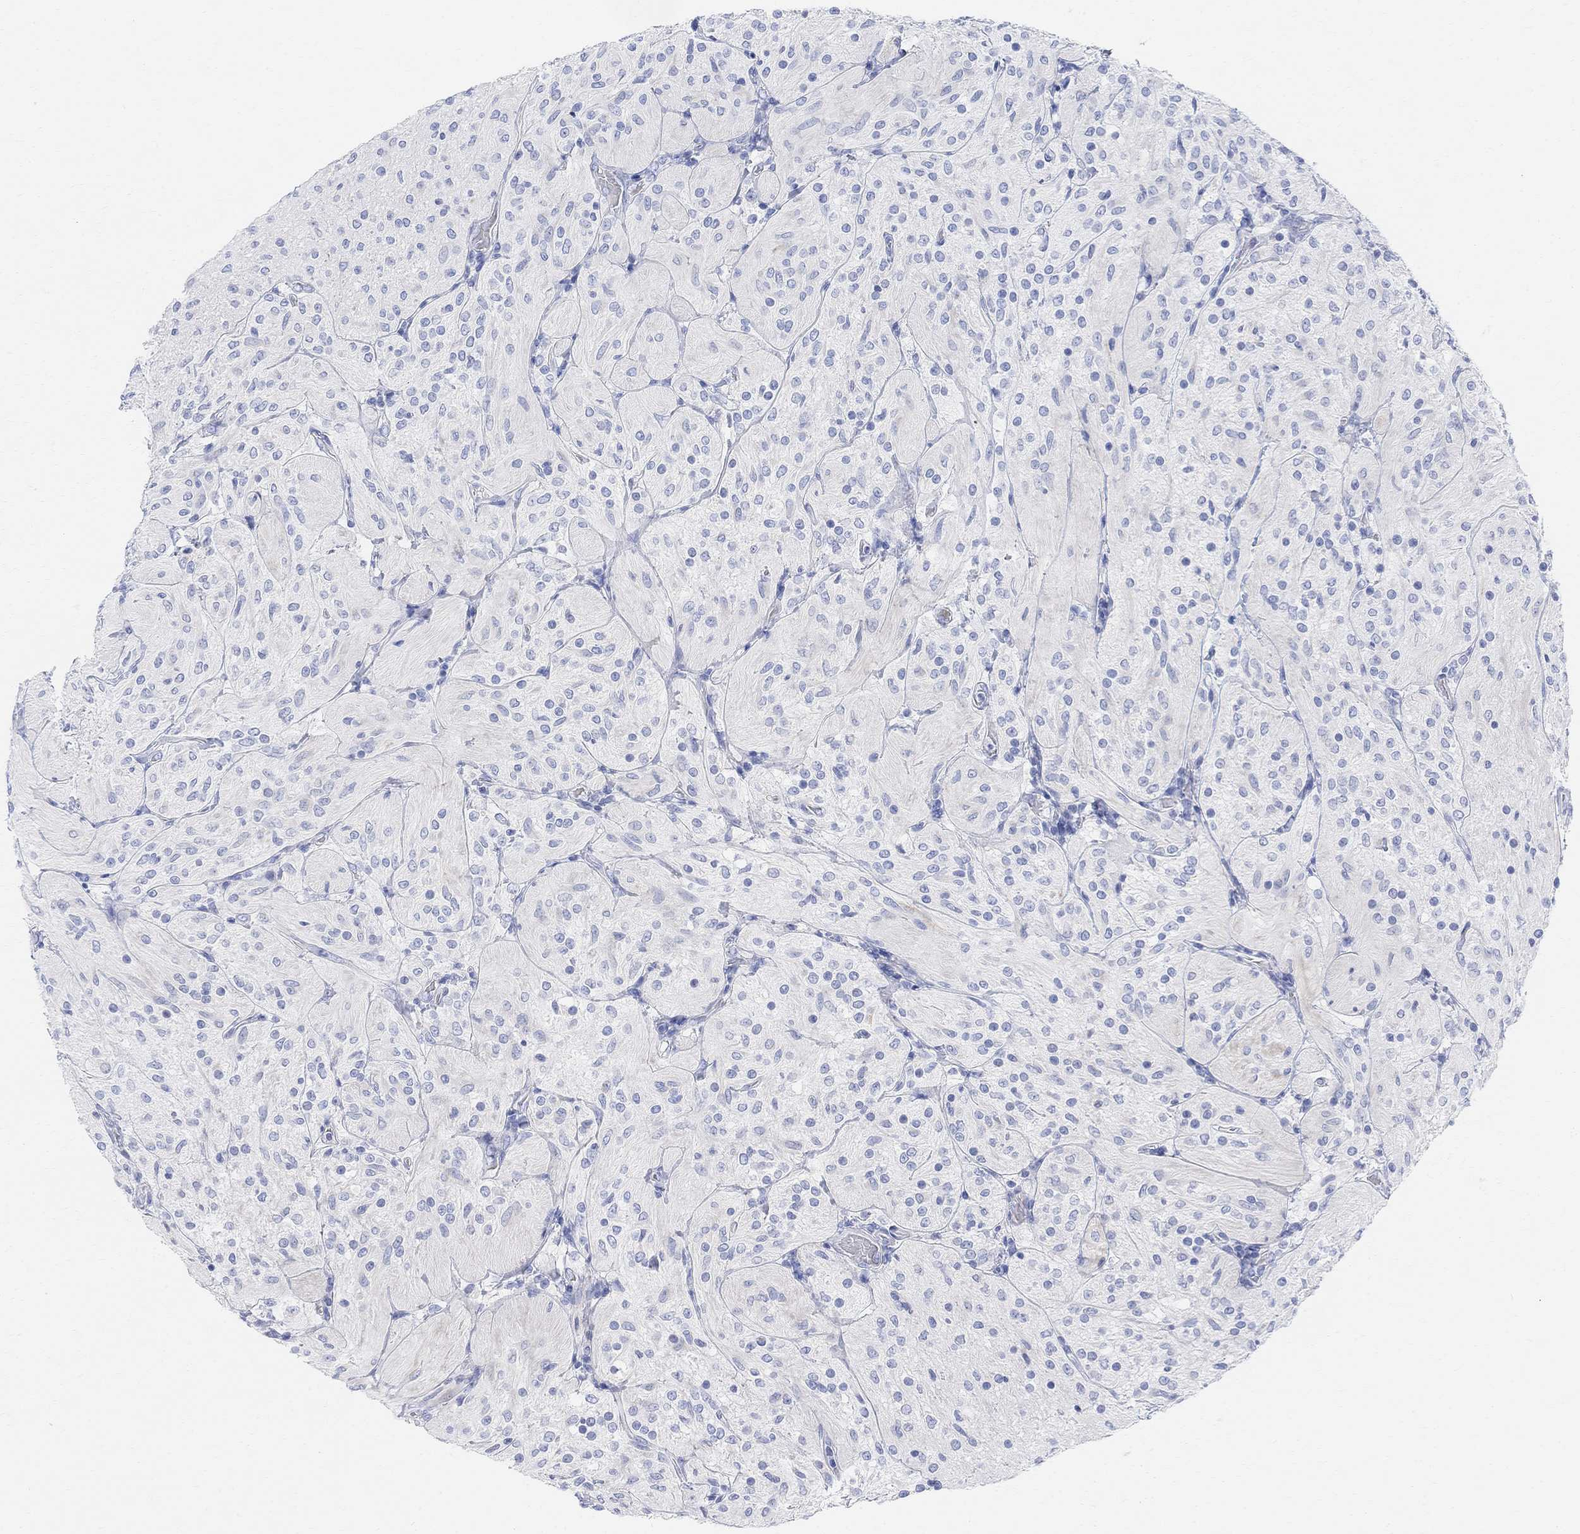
{"staining": {"intensity": "negative", "quantity": "none", "location": "none"}, "tissue": "glioma", "cell_type": "Tumor cells", "image_type": "cancer", "snomed": [{"axis": "morphology", "description": "Glioma, malignant, Low grade"}, {"axis": "topography", "description": "Brain"}], "caption": "High magnification brightfield microscopy of glioma stained with DAB (3,3'-diaminobenzidine) (brown) and counterstained with hematoxylin (blue): tumor cells show no significant staining.", "gene": "RETNLB", "patient": {"sex": "male", "age": 3}}